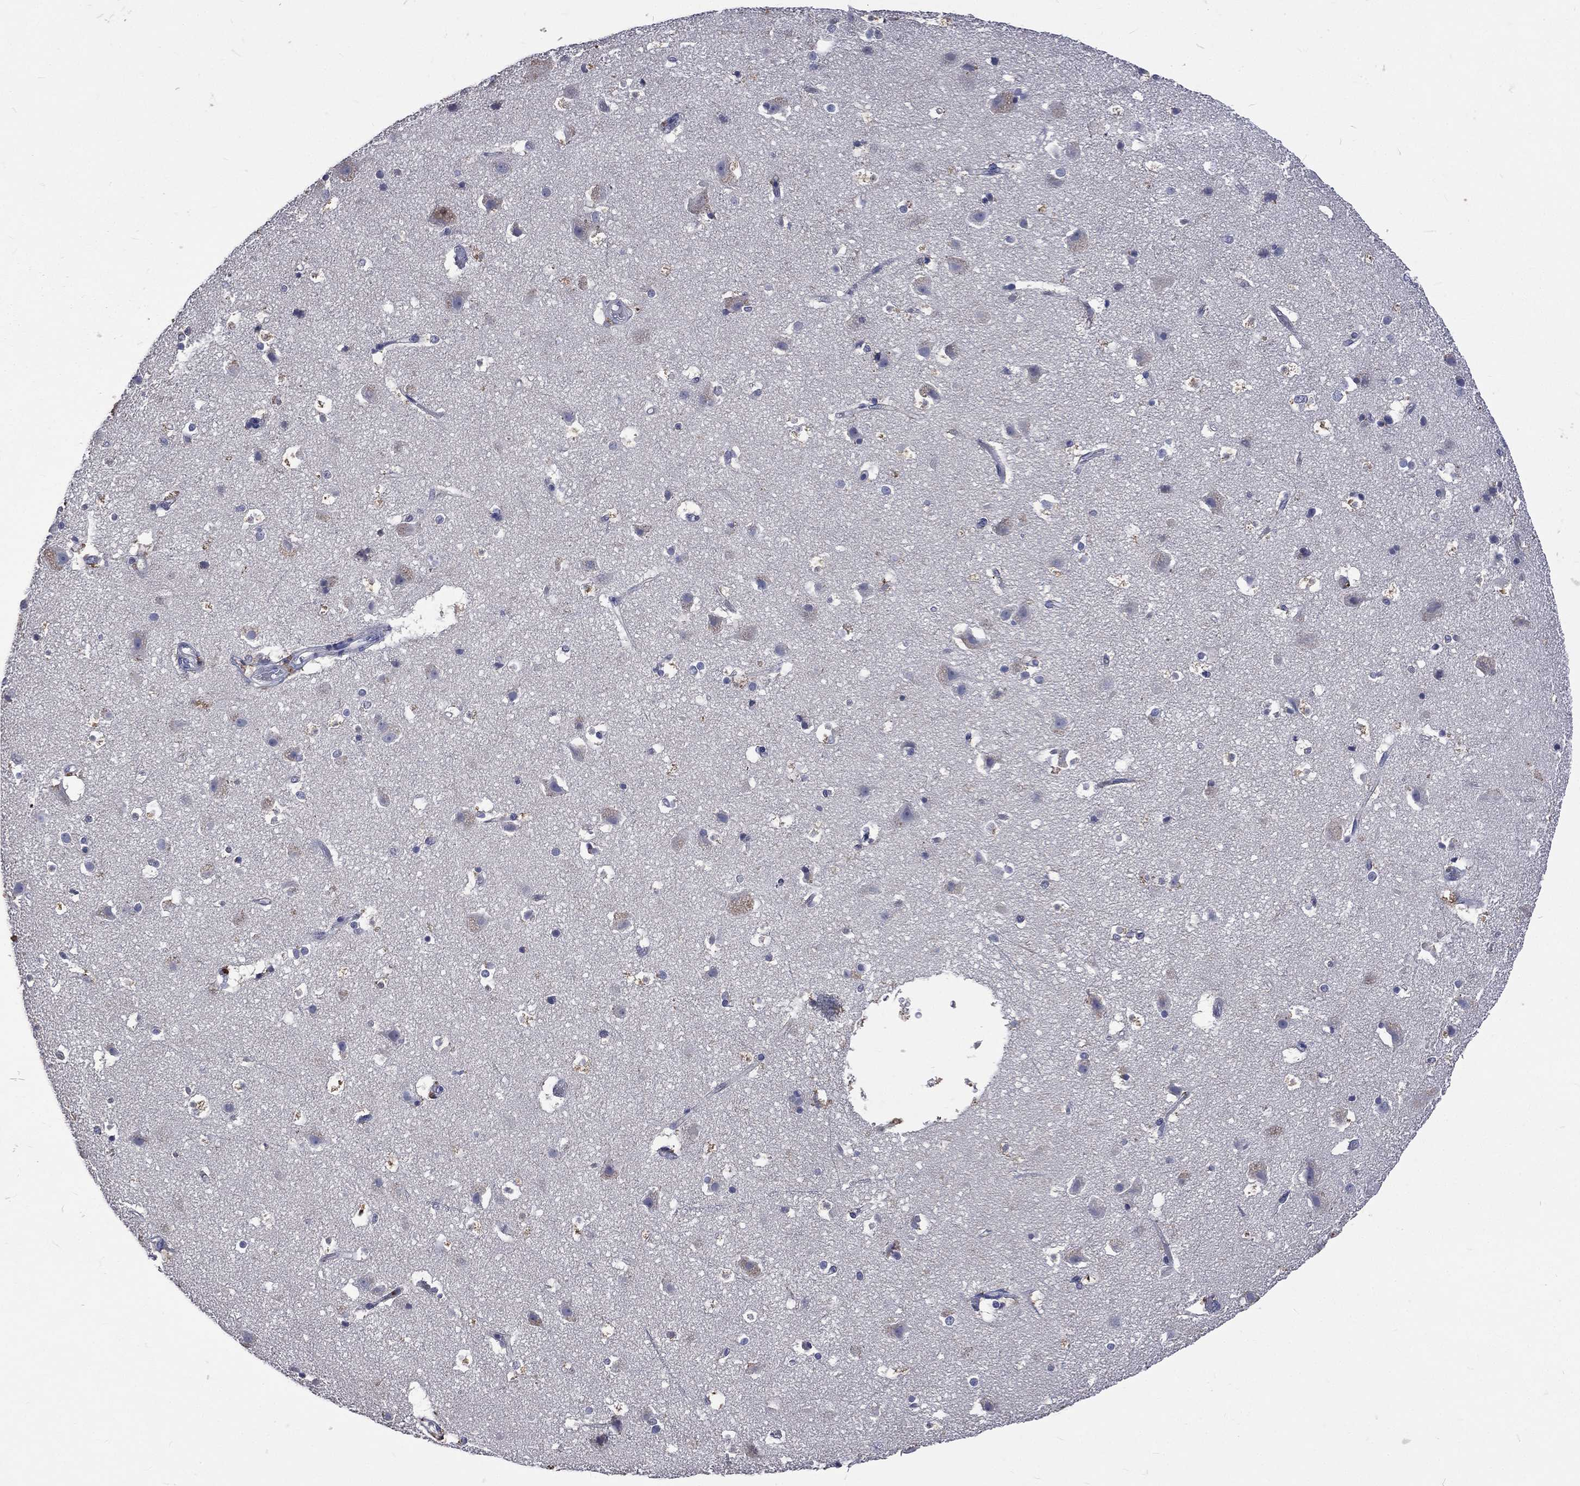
{"staining": {"intensity": "negative", "quantity": "none", "location": "none"}, "tissue": "cerebral cortex", "cell_type": "Endothelial cells", "image_type": "normal", "snomed": [{"axis": "morphology", "description": "Normal tissue, NOS"}, {"axis": "topography", "description": "Cerebral cortex"}], "caption": "DAB (3,3'-diaminobenzidine) immunohistochemical staining of benign human cerebral cortex exhibits no significant positivity in endothelial cells.", "gene": "CA12", "patient": {"sex": "female", "age": 52}}